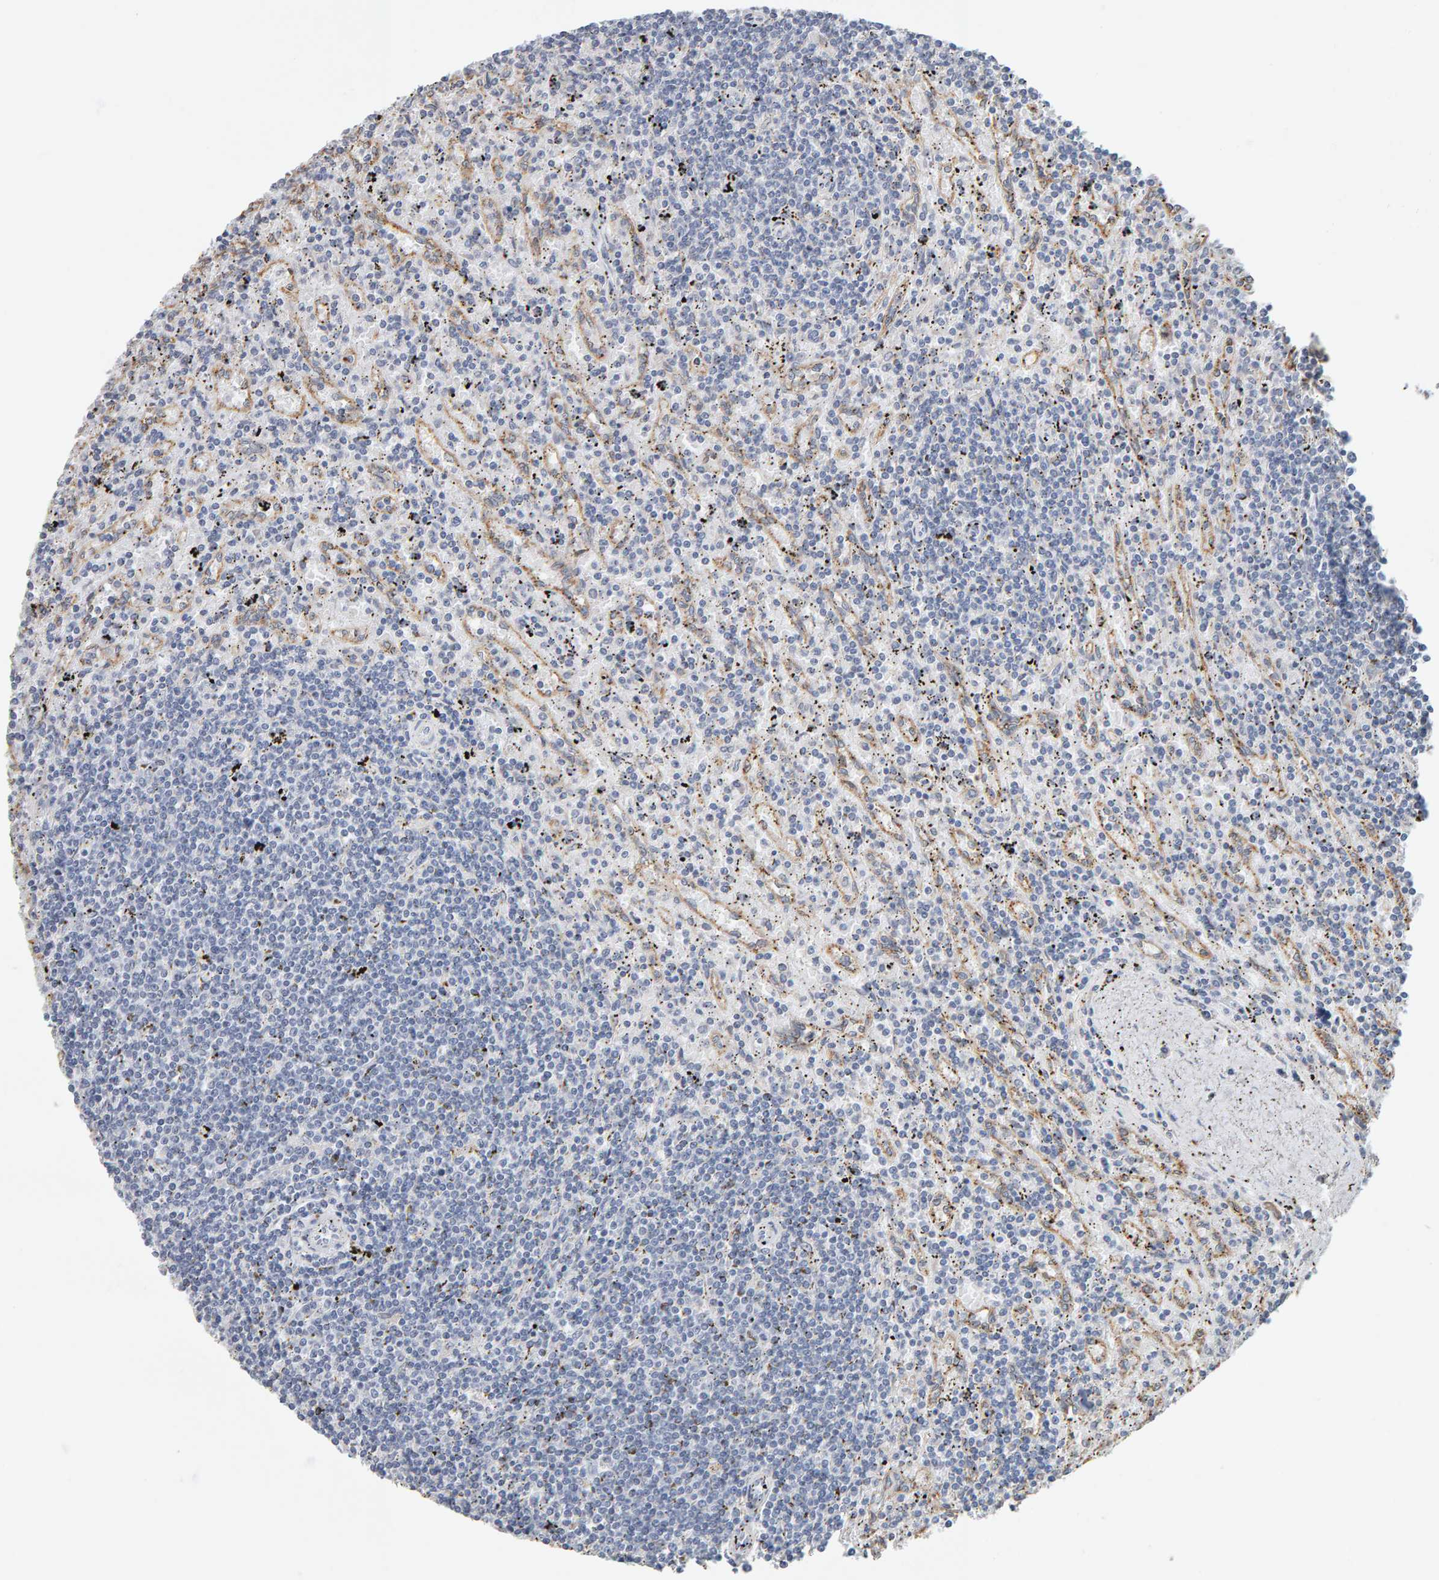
{"staining": {"intensity": "negative", "quantity": "none", "location": "none"}, "tissue": "lymphoma", "cell_type": "Tumor cells", "image_type": "cancer", "snomed": [{"axis": "morphology", "description": "Malignant lymphoma, non-Hodgkin's type, Low grade"}, {"axis": "topography", "description": "Spleen"}], "caption": "A high-resolution photomicrograph shows immunohistochemistry staining of low-grade malignant lymphoma, non-Hodgkin's type, which shows no significant positivity in tumor cells.", "gene": "ADHFE1", "patient": {"sex": "male", "age": 76}}